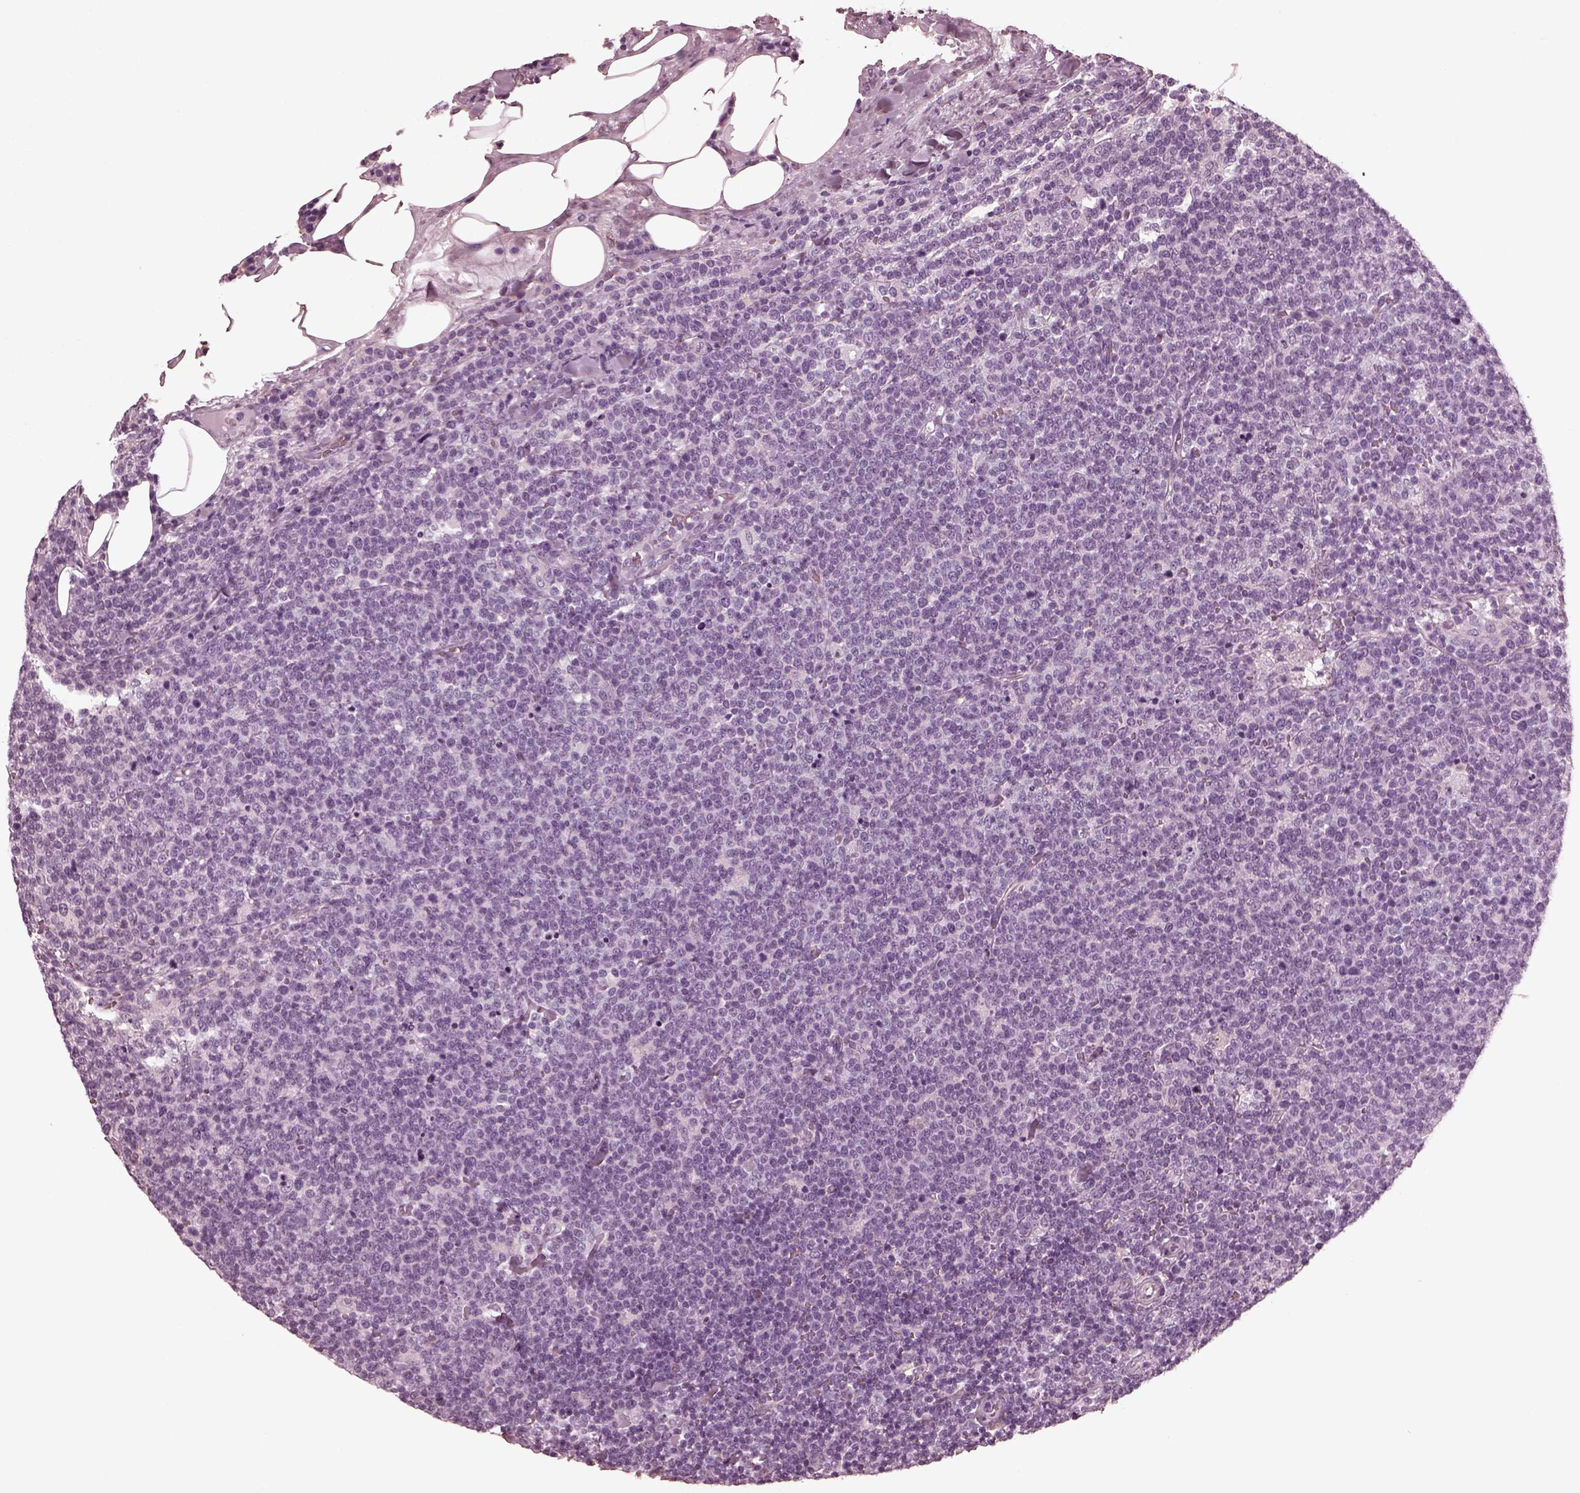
{"staining": {"intensity": "negative", "quantity": "none", "location": "none"}, "tissue": "lymphoma", "cell_type": "Tumor cells", "image_type": "cancer", "snomed": [{"axis": "morphology", "description": "Malignant lymphoma, non-Hodgkin's type, High grade"}, {"axis": "topography", "description": "Lymph node"}], "caption": "Human lymphoma stained for a protein using immunohistochemistry shows no staining in tumor cells.", "gene": "CGA", "patient": {"sex": "male", "age": 61}}